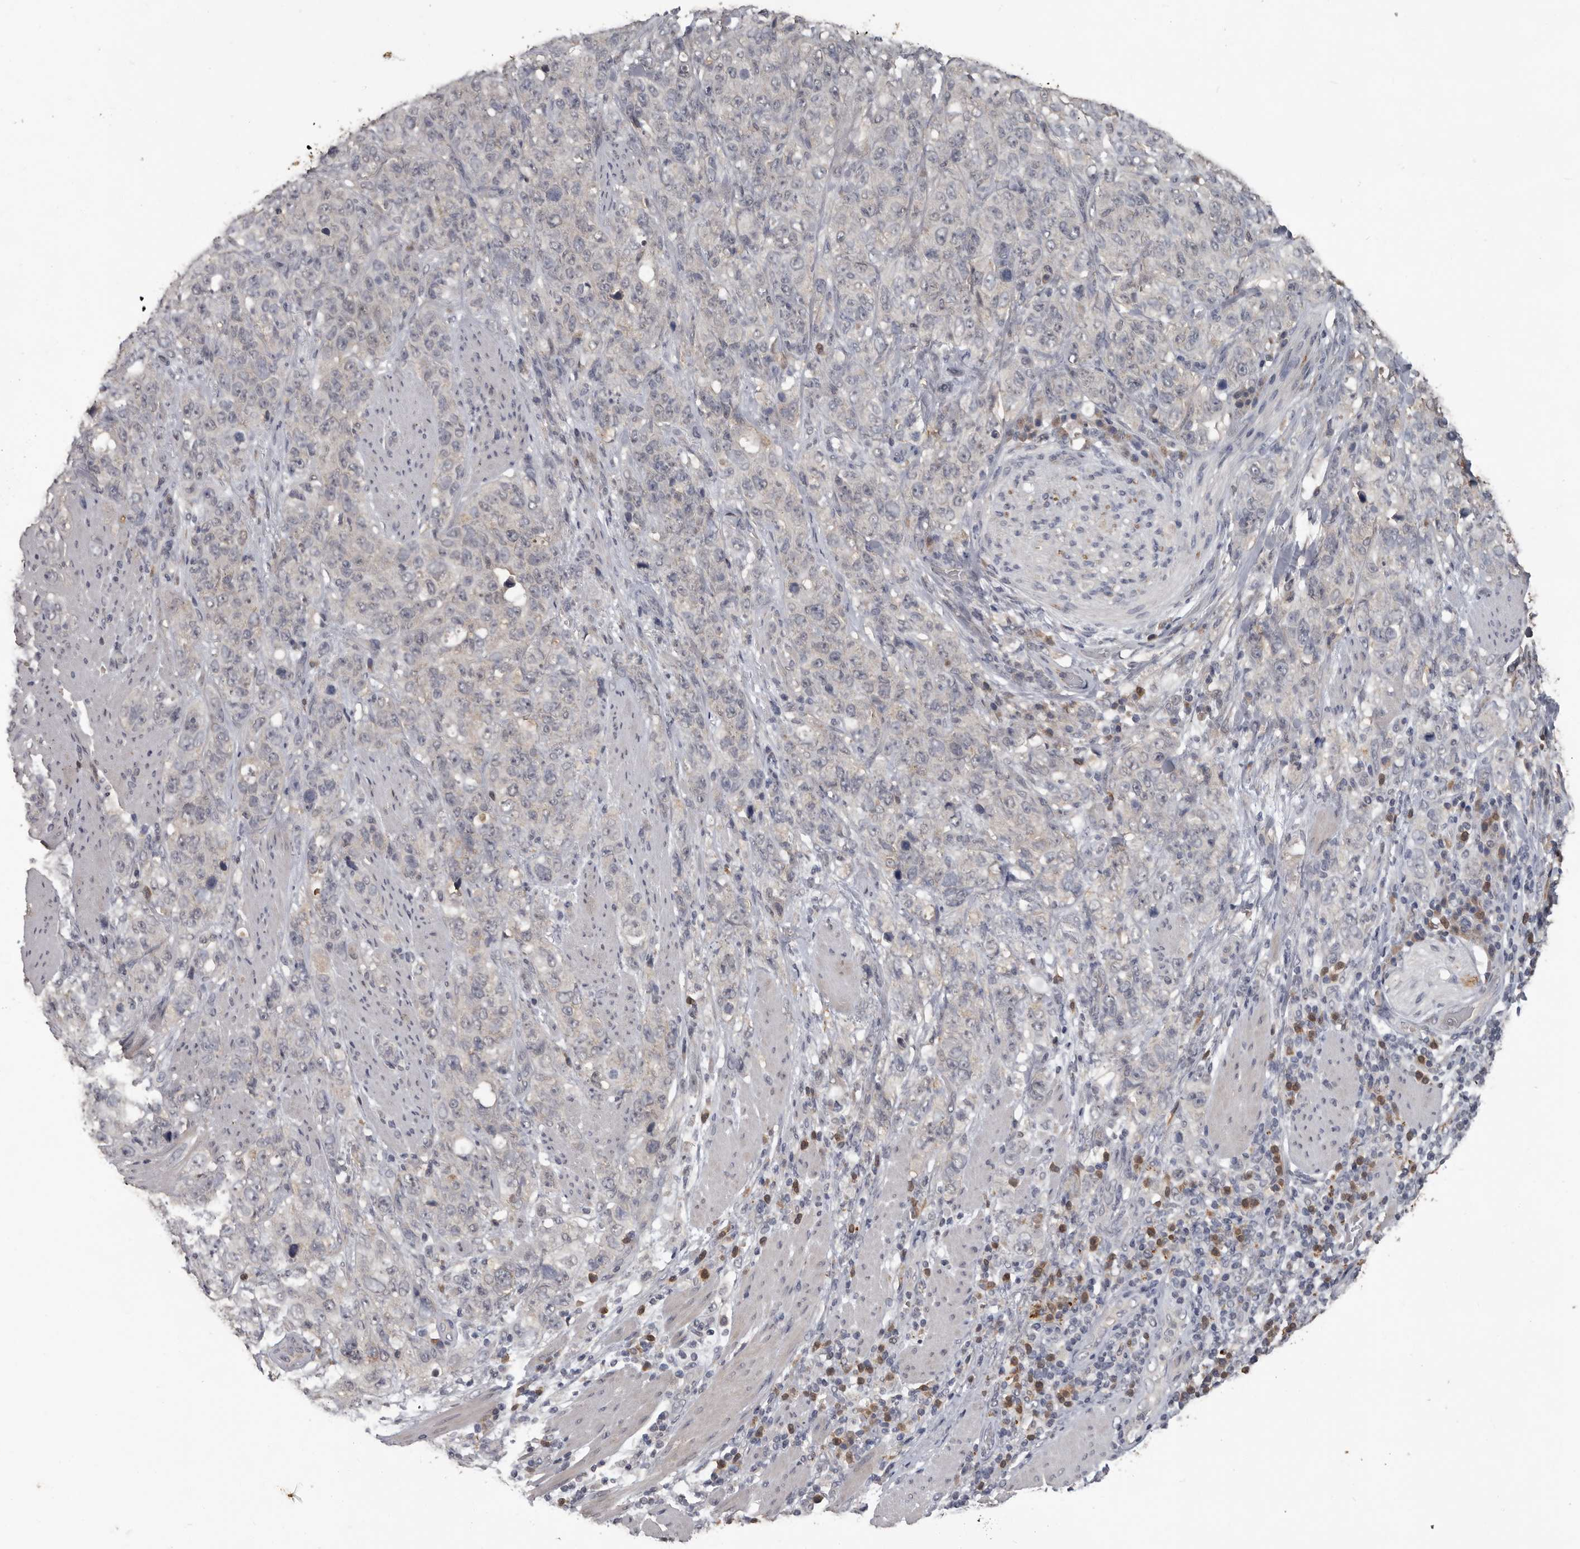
{"staining": {"intensity": "negative", "quantity": "none", "location": "none"}, "tissue": "stomach cancer", "cell_type": "Tumor cells", "image_type": "cancer", "snomed": [{"axis": "morphology", "description": "Adenocarcinoma, NOS"}, {"axis": "topography", "description": "Stomach"}], "caption": "Stomach cancer (adenocarcinoma) stained for a protein using immunohistochemistry reveals no staining tumor cells.", "gene": "MTF1", "patient": {"sex": "male", "age": 48}}